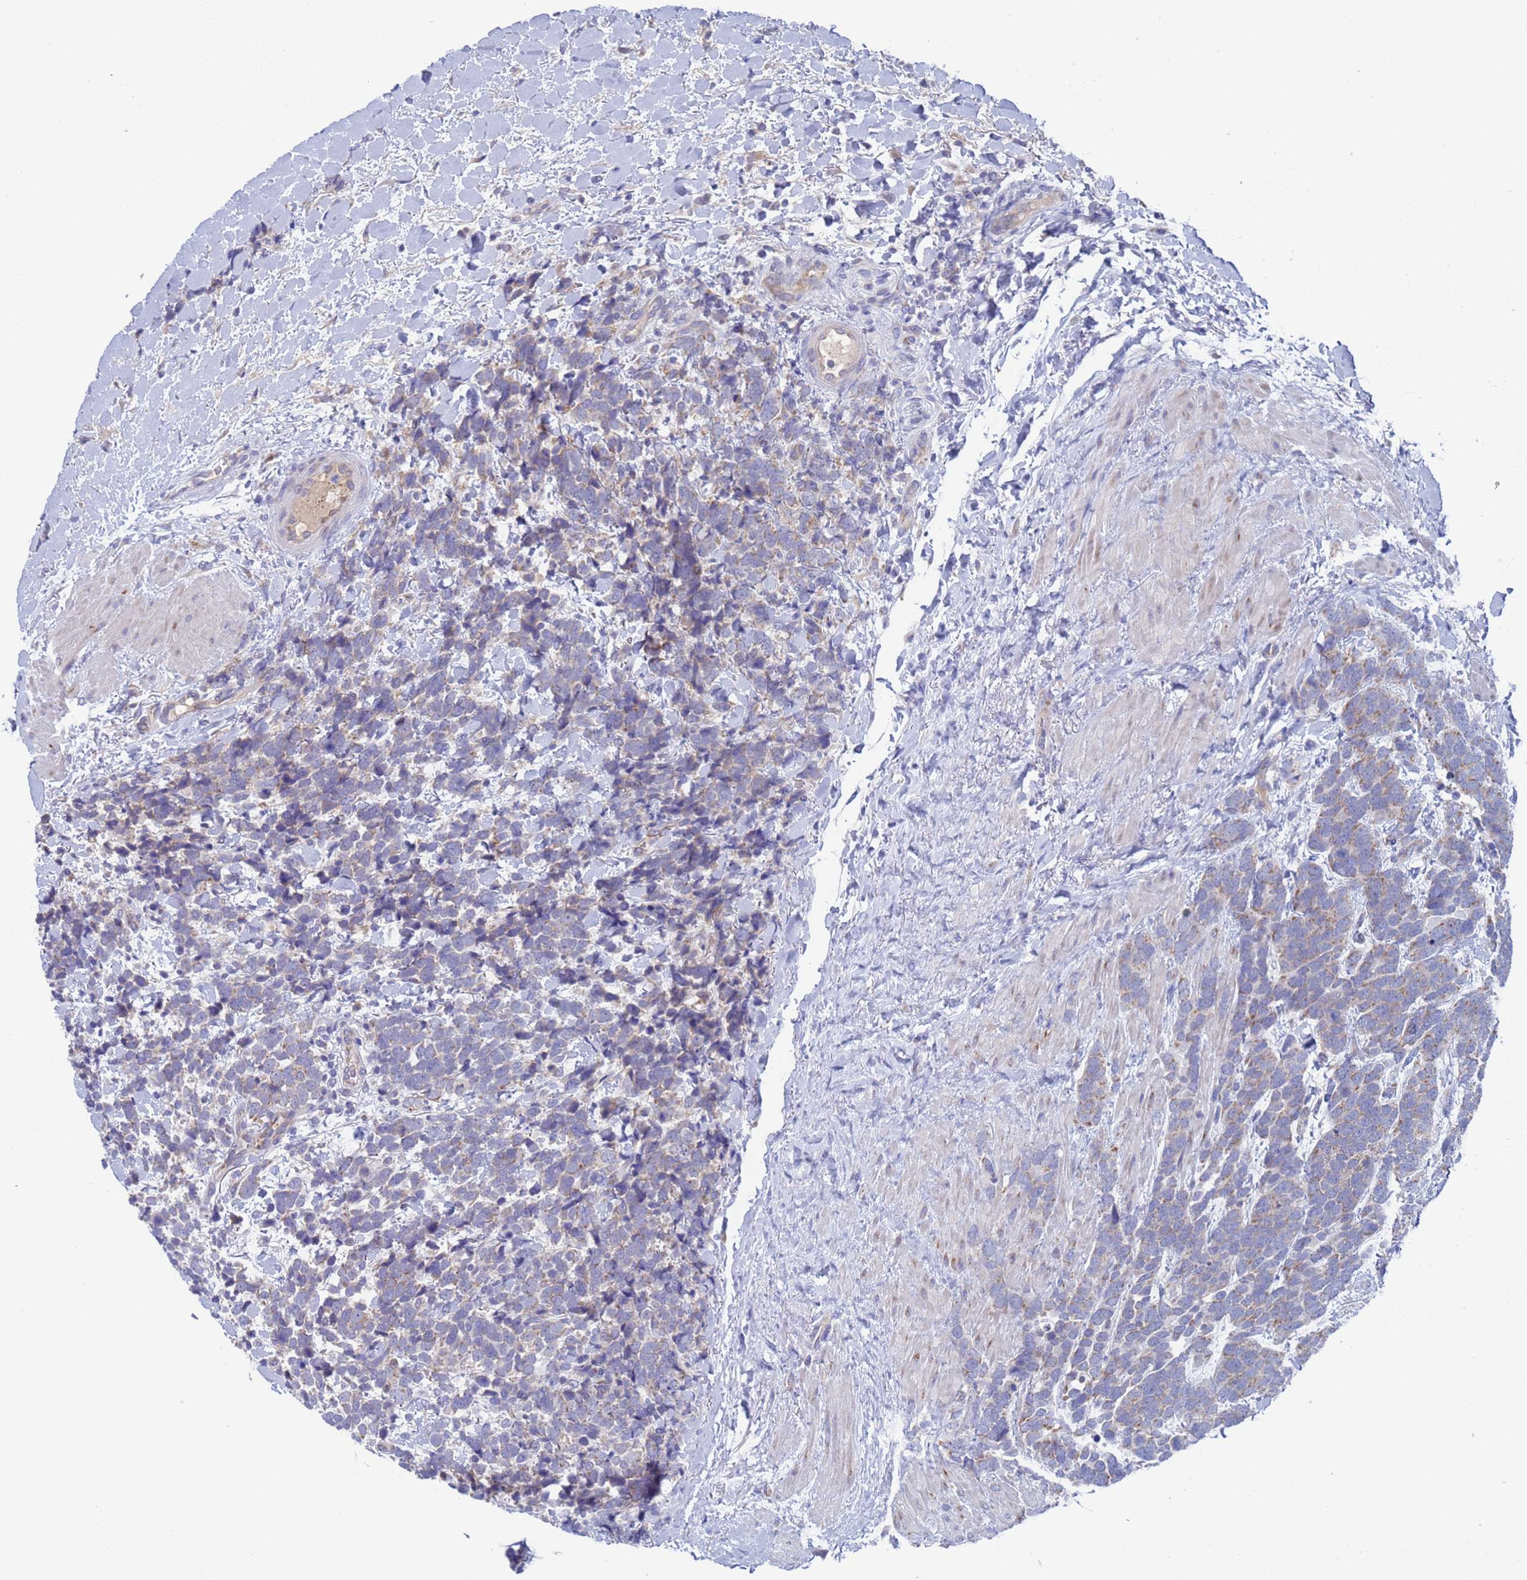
{"staining": {"intensity": "weak", "quantity": "<25%", "location": "cytoplasmic/membranous"}, "tissue": "urothelial cancer", "cell_type": "Tumor cells", "image_type": "cancer", "snomed": [{"axis": "morphology", "description": "Urothelial carcinoma, High grade"}, {"axis": "topography", "description": "Urinary bladder"}], "caption": "Tumor cells show no significant protein positivity in urothelial cancer.", "gene": "PET117", "patient": {"sex": "female", "age": 82}}